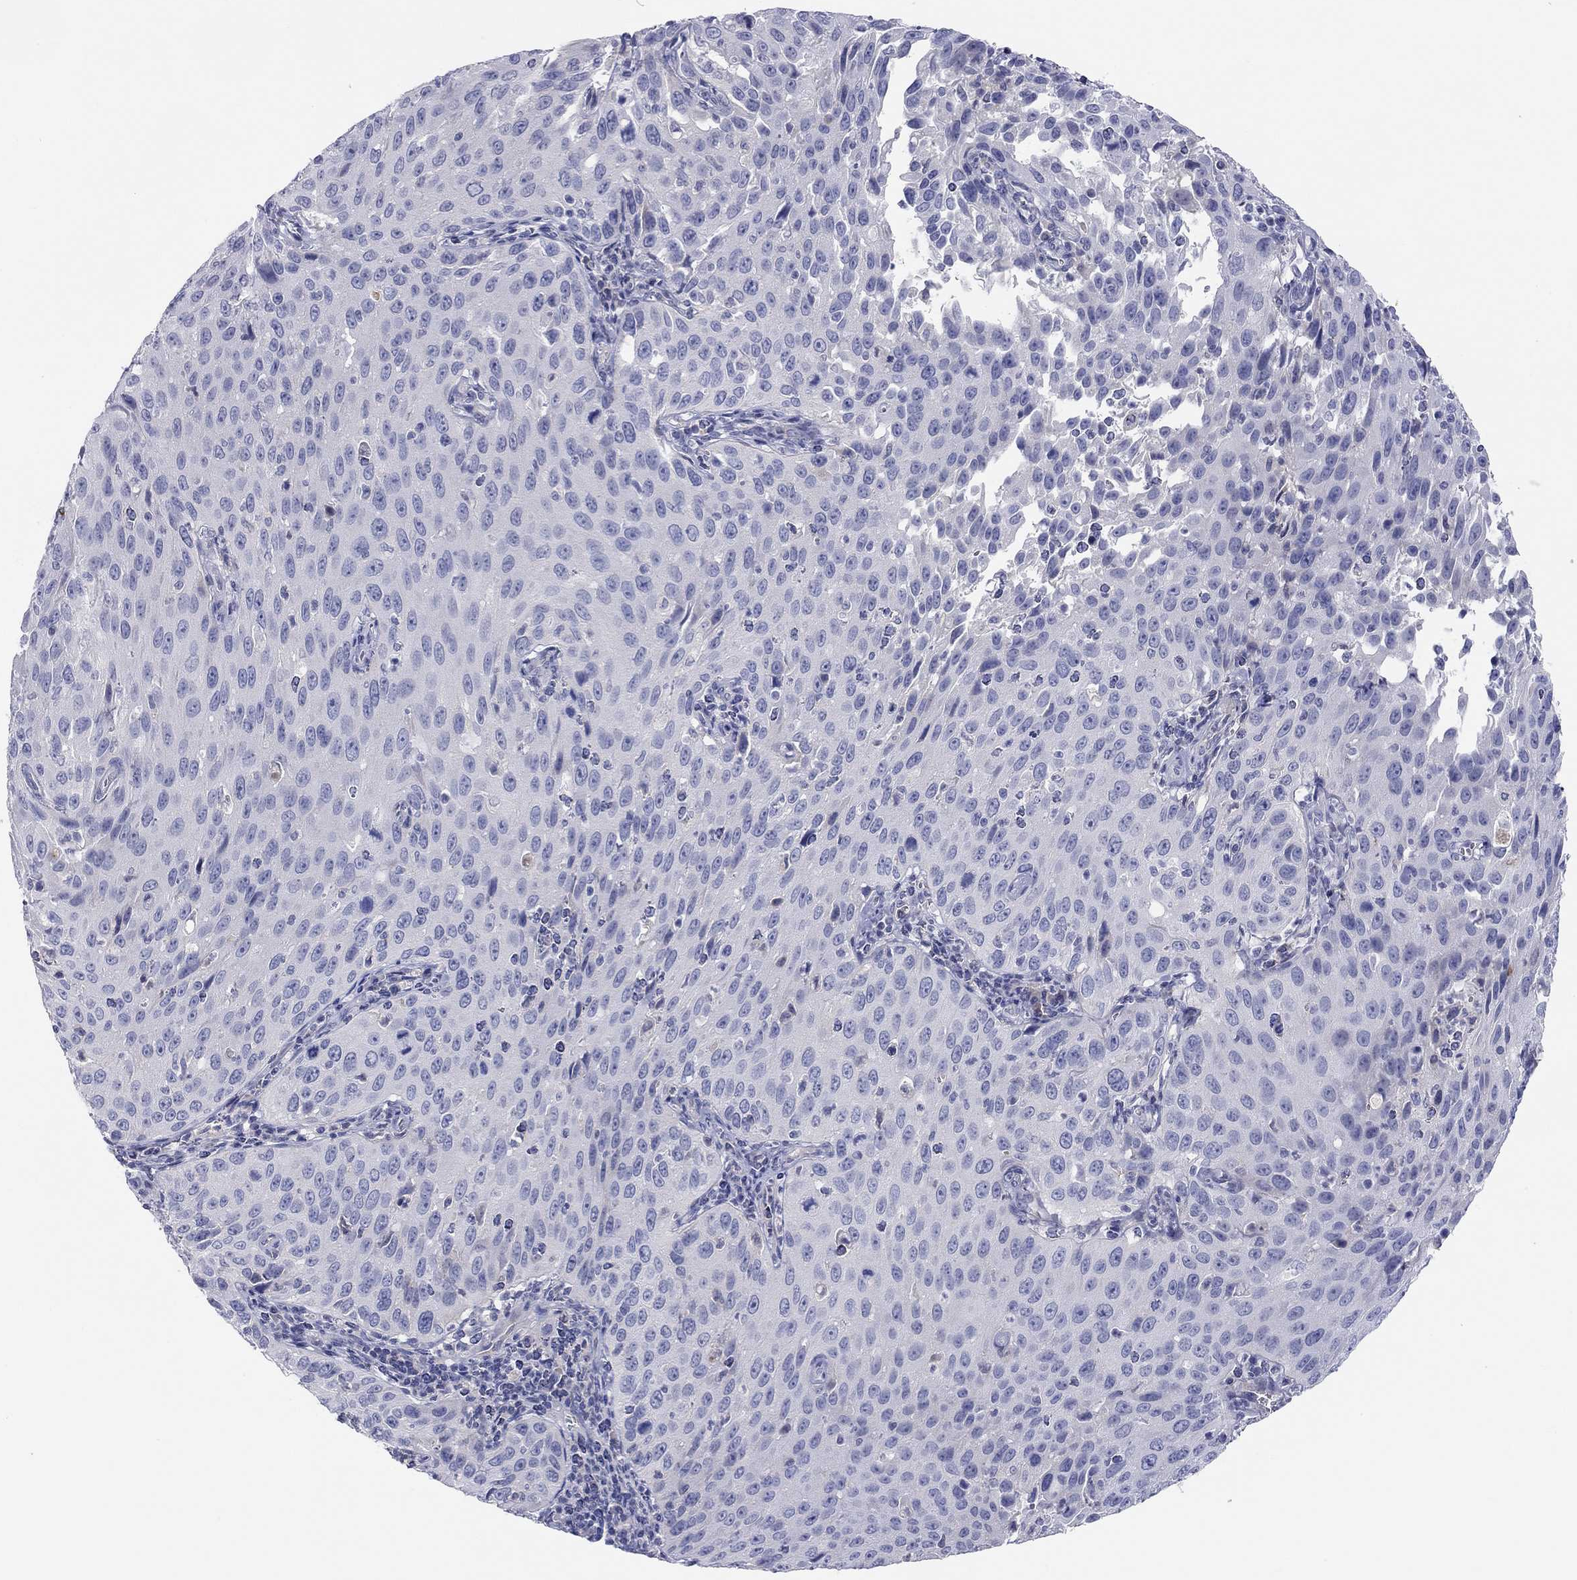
{"staining": {"intensity": "negative", "quantity": "none", "location": "none"}, "tissue": "cervical cancer", "cell_type": "Tumor cells", "image_type": "cancer", "snomed": [{"axis": "morphology", "description": "Squamous cell carcinoma, NOS"}, {"axis": "topography", "description": "Cervix"}], "caption": "This is an immunohistochemistry micrograph of human squamous cell carcinoma (cervical). There is no expression in tumor cells.", "gene": "ST7L", "patient": {"sex": "female", "age": 26}}